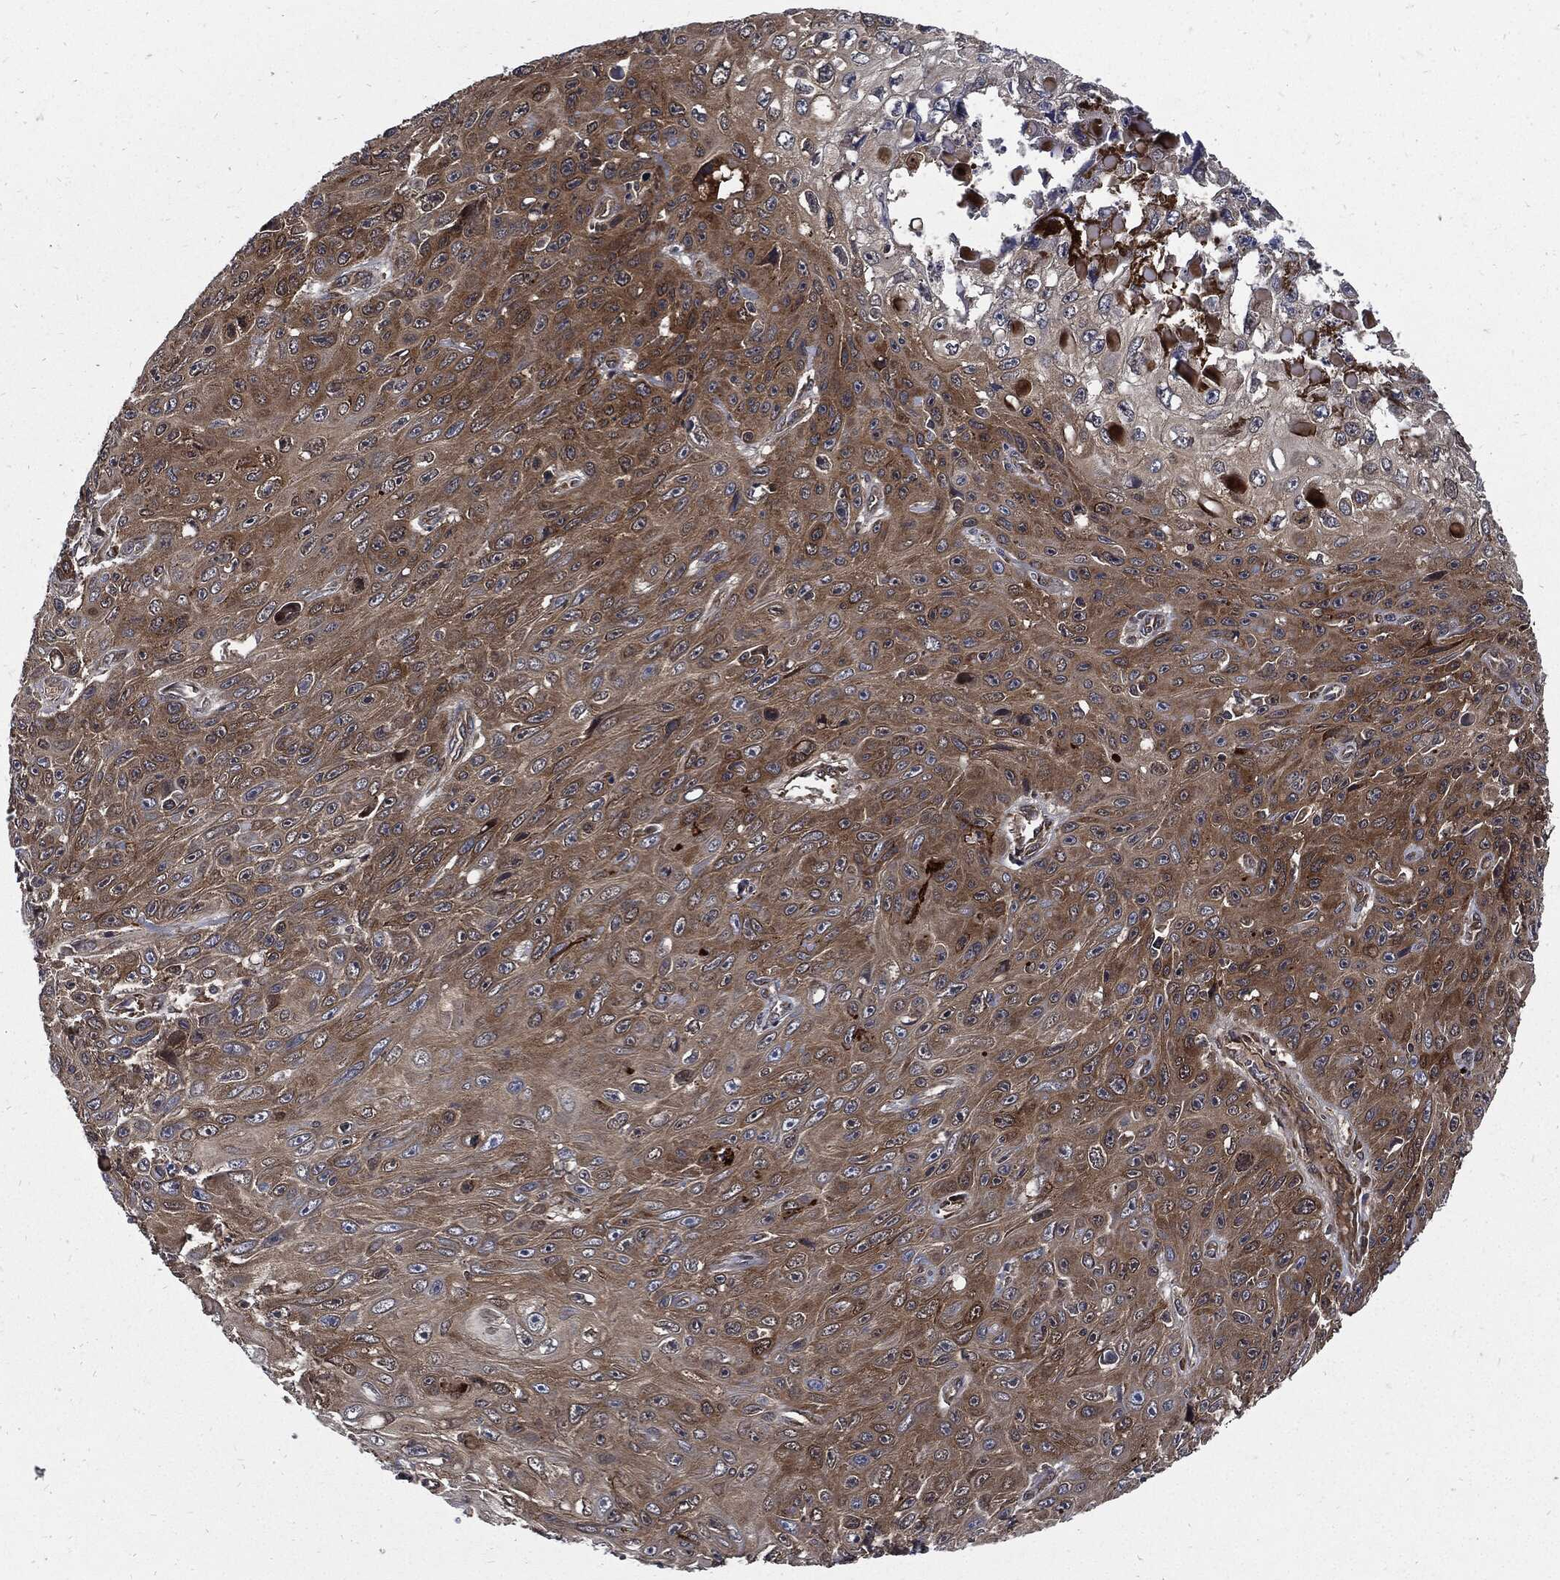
{"staining": {"intensity": "strong", "quantity": "25%-75%", "location": "cytoplasmic/membranous"}, "tissue": "skin cancer", "cell_type": "Tumor cells", "image_type": "cancer", "snomed": [{"axis": "morphology", "description": "Squamous cell carcinoma, NOS"}, {"axis": "topography", "description": "Skin"}], "caption": "The micrograph exhibits staining of squamous cell carcinoma (skin), revealing strong cytoplasmic/membranous protein expression (brown color) within tumor cells.", "gene": "CLU", "patient": {"sex": "male", "age": 82}}